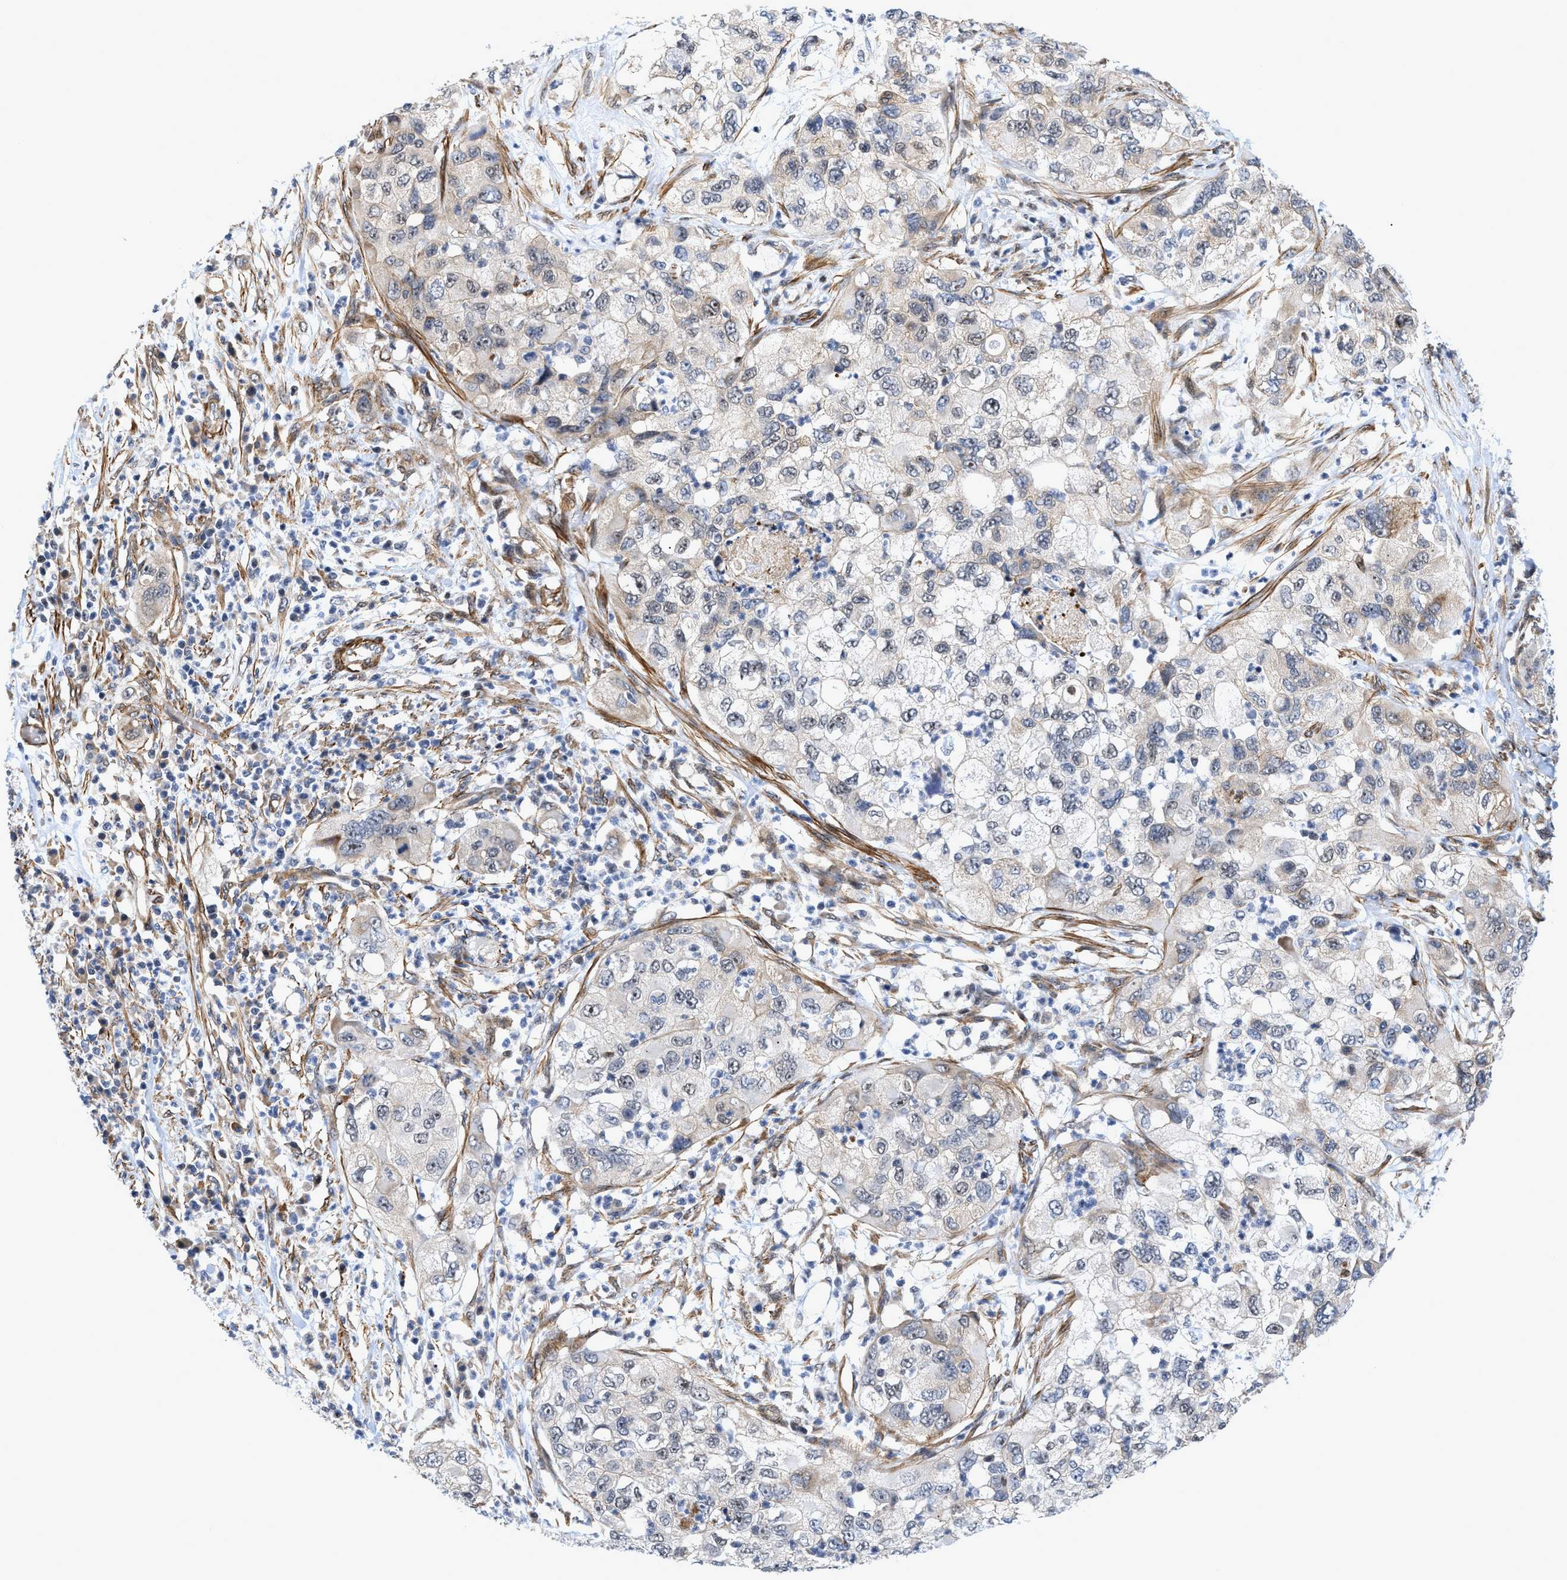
{"staining": {"intensity": "negative", "quantity": "none", "location": "none"}, "tissue": "pancreatic cancer", "cell_type": "Tumor cells", "image_type": "cancer", "snomed": [{"axis": "morphology", "description": "Adenocarcinoma, NOS"}, {"axis": "topography", "description": "Pancreas"}], "caption": "High power microscopy micrograph of an IHC histopathology image of adenocarcinoma (pancreatic), revealing no significant staining in tumor cells.", "gene": "GPRASP2", "patient": {"sex": "female", "age": 78}}